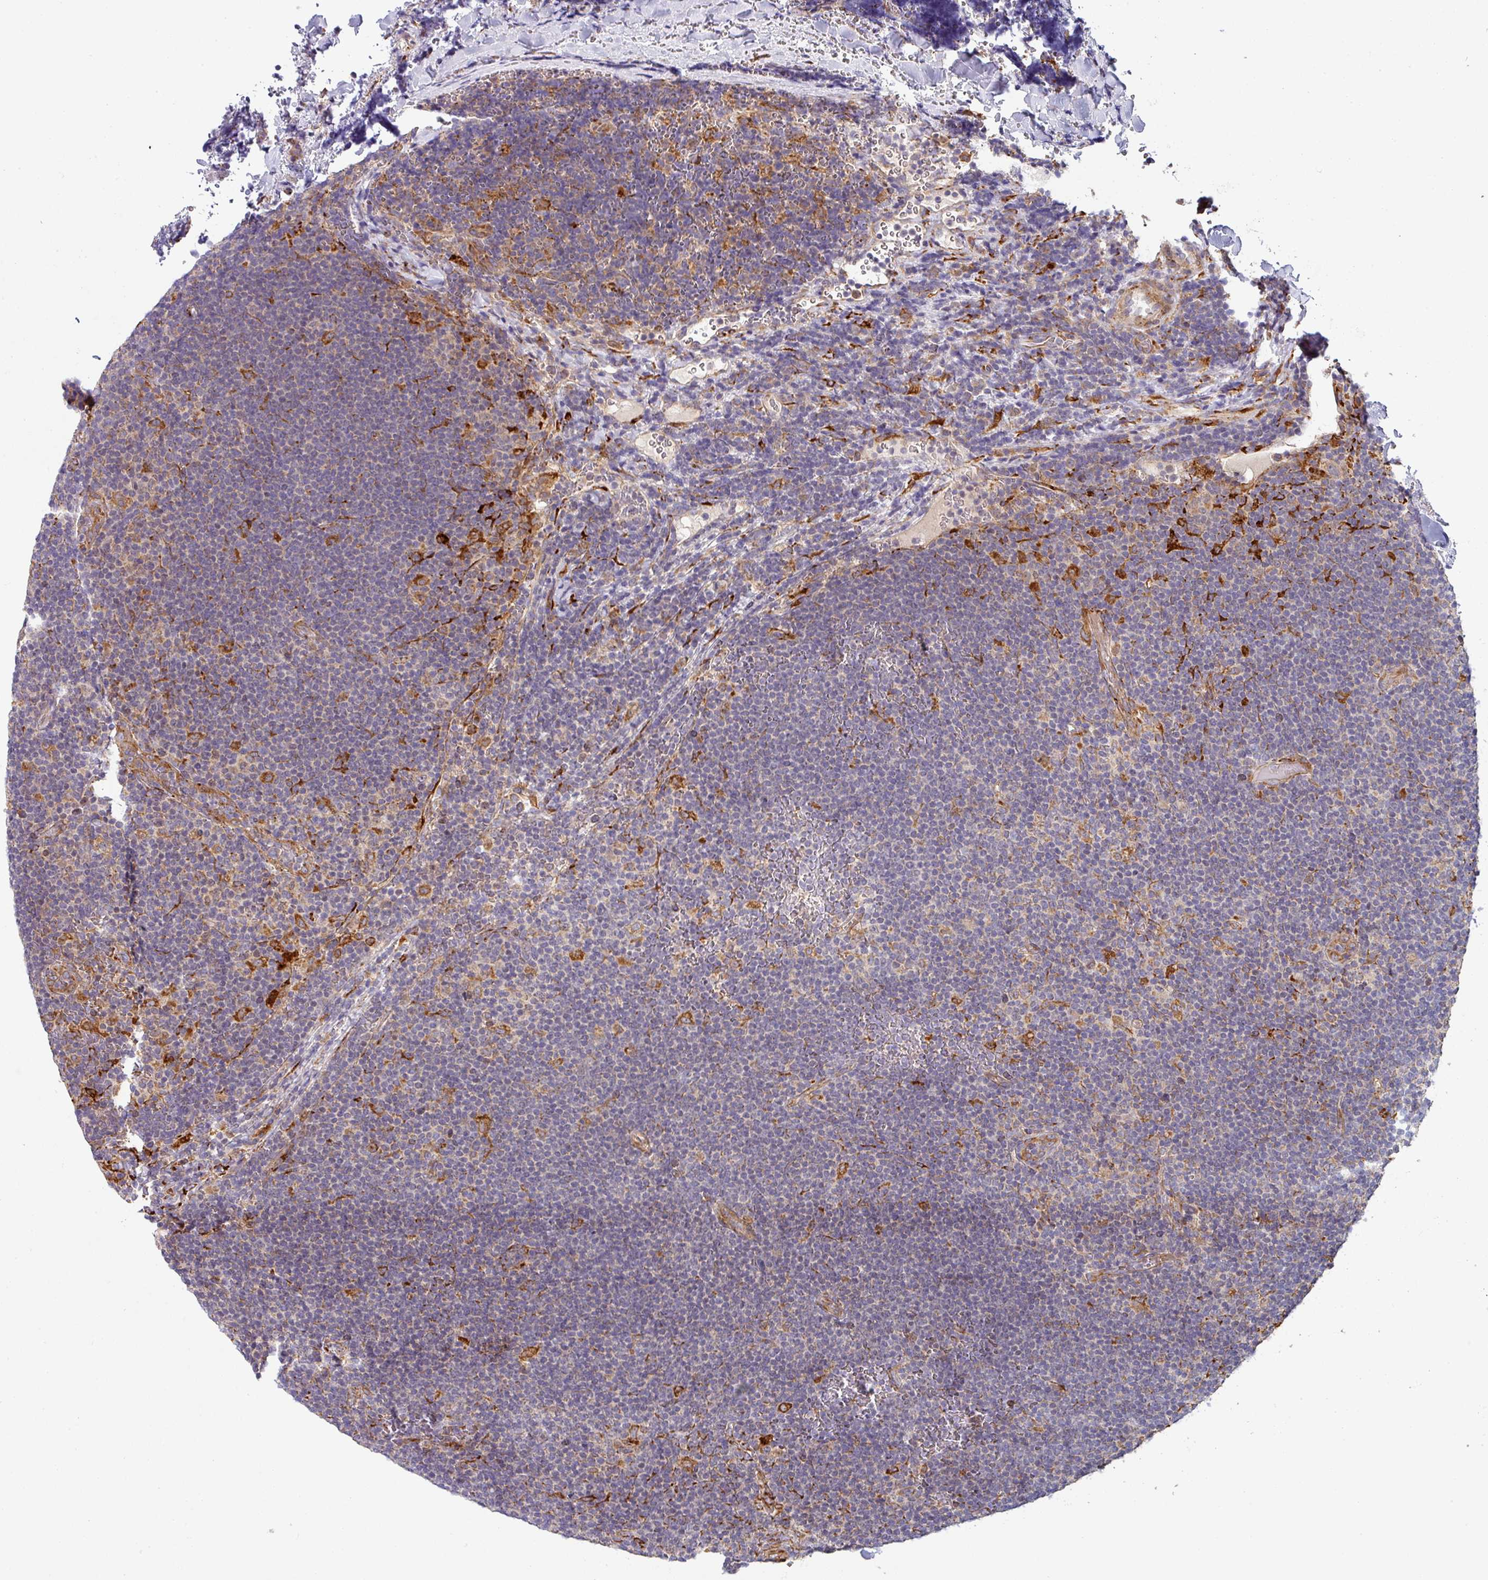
{"staining": {"intensity": "strong", "quantity": "25%-75%", "location": "cytoplasmic/membranous"}, "tissue": "lymphoma", "cell_type": "Tumor cells", "image_type": "cancer", "snomed": [{"axis": "morphology", "description": "Hodgkin's disease, NOS"}, {"axis": "topography", "description": "Lymph node"}], "caption": "Strong cytoplasmic/membranous protein expression is present in about 25%-75% of tumor cells in Hodgkin's disease.", "gene": "ZNF268", "patient": {"sex": "female", "age": 57}}